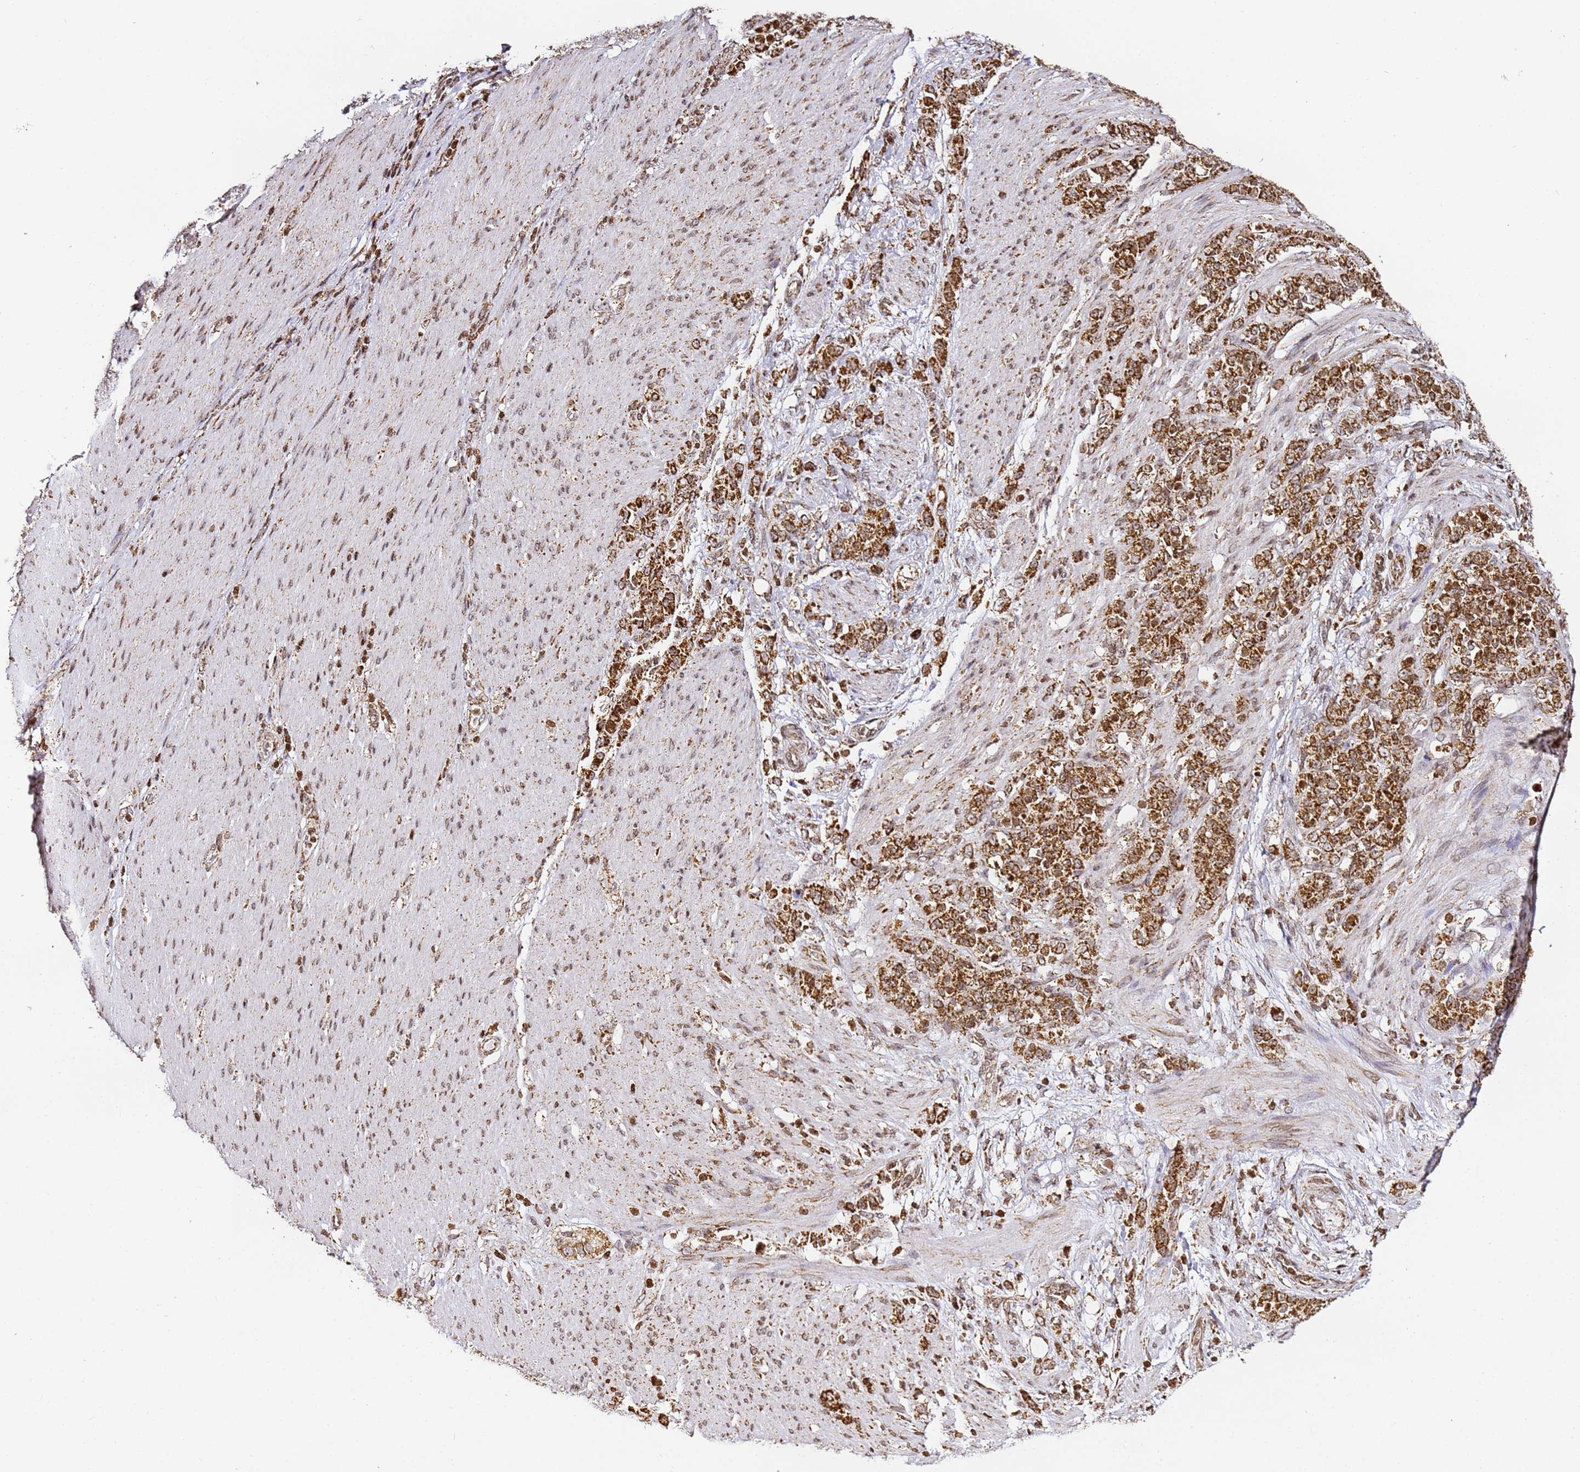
{"staining": {"intensity": "strong", "quantity": ">75%", "location": "cytoplasmic/membranous"}, "tissue": "stomach cancer", "cell_type": "Tumor cells", "image_type": "cancer", "snomed": [{"axis": "morphology", "description": "Adenocarcinoma, NOS"}, {"axis": "topography", "description": "Stomach"}], "caption": "High-power microscopy captured an IHC image of stomach adenocarcinoma, revealing strong cytoplasmic/membranous staining in approximately >75% of tumor cells.", "gene": "HSPE1", "patient": {"sex": "female", "age": 79}}